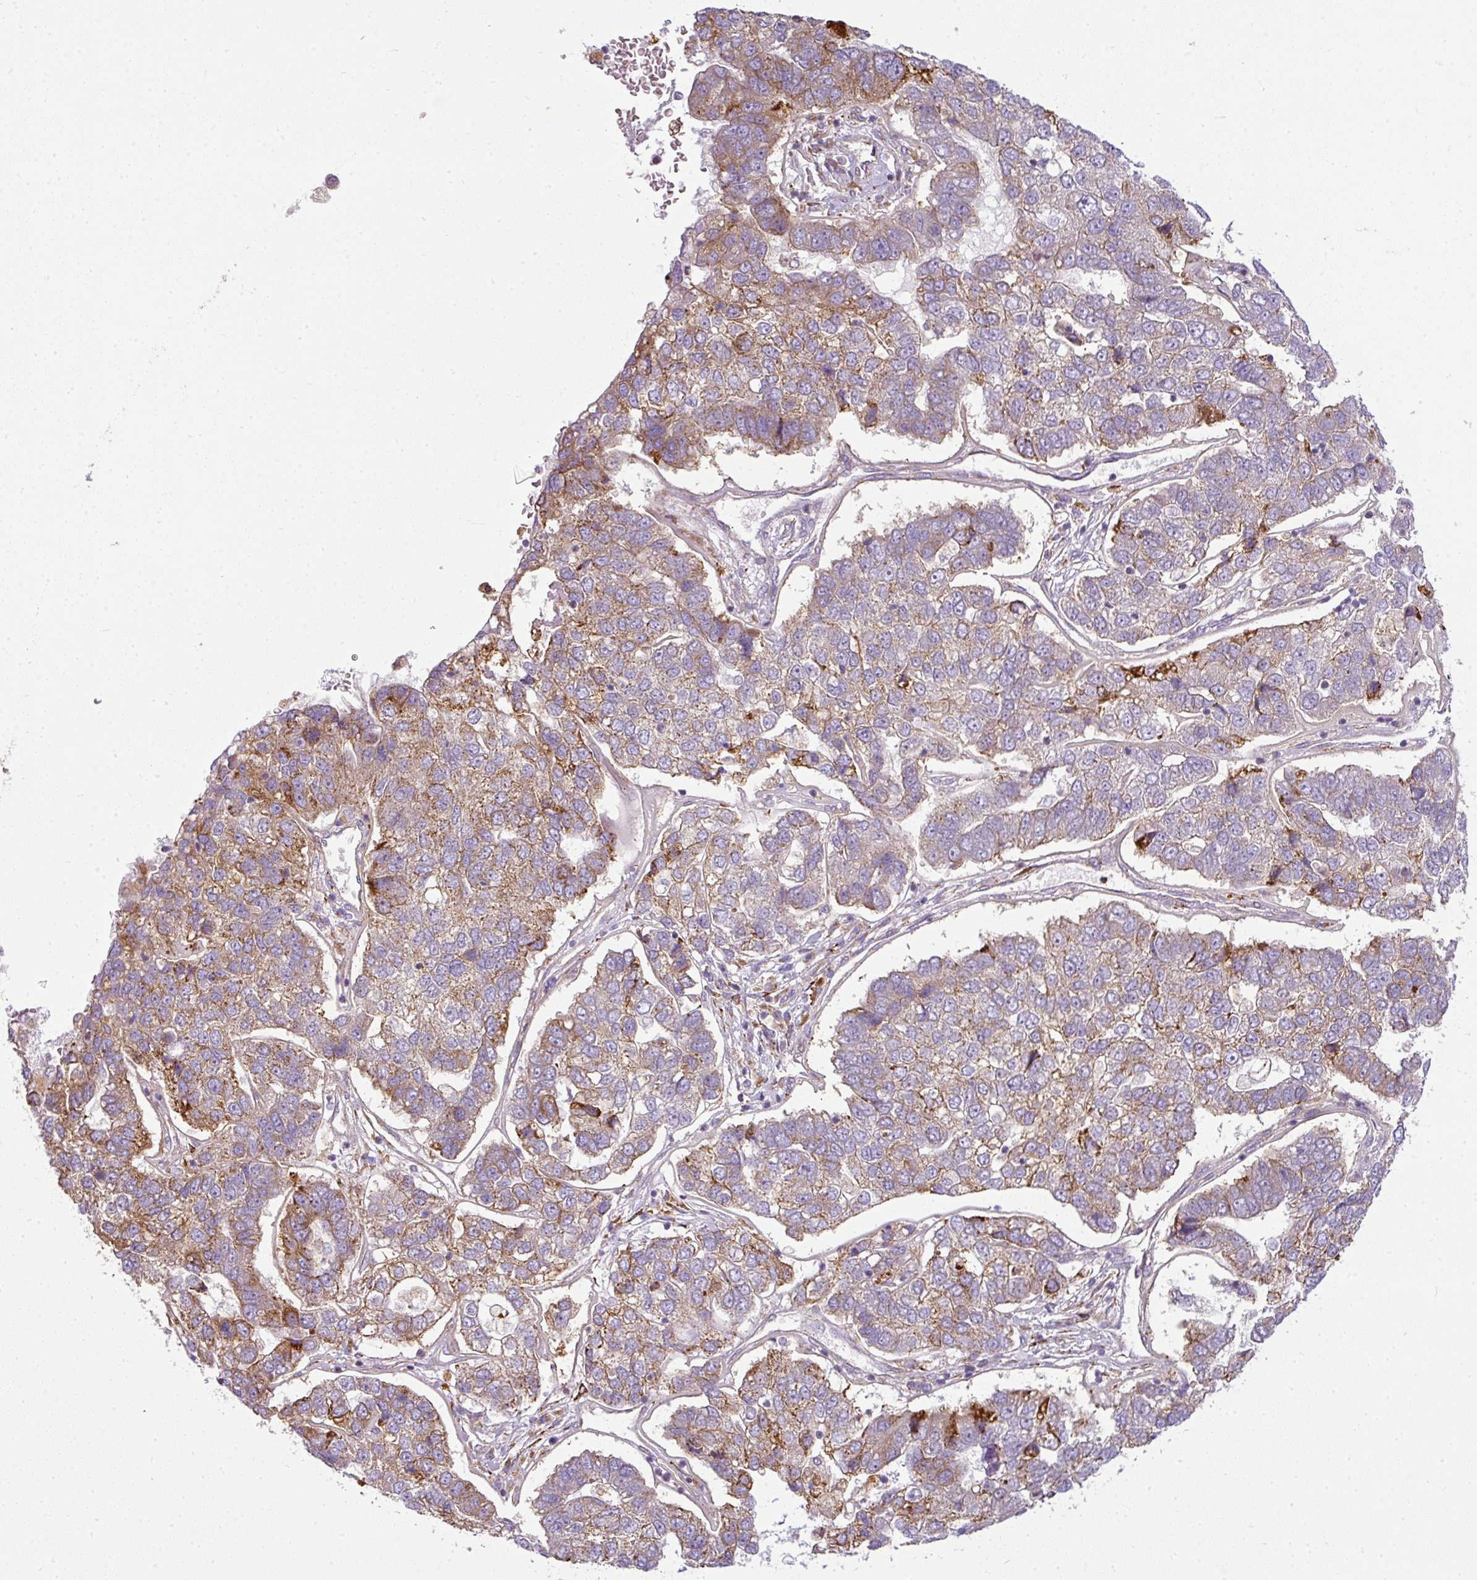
{"staining": {"intensity": "moderate", "quantity": "25%-75%", "location": "cytoplasmic/membranous"}, "tissue": "pancreatic cancer", "cell_type": "Tumor cells", "image_type": "cancer", "snomed": [{"axis": "morphology", "description": "Adenocarcinoma, NOS"}, {"axis": "topography", "description": "Pancreas"}], "caption": "Immunohistochemistry (IHC) histopathology image of neoplastic tissue: human pancreatic cancer (adenocarcinoma) stained using immunohistochemistry (IHC) displays medium levels of moderate protein expression localized specifically in the cytoplasmic/membranous of tumor cells, appearing as a cytoplasmic/membranous brown color.", "gene": "ANKRD18A", "patient": {"sex": "female", "age": 61}}